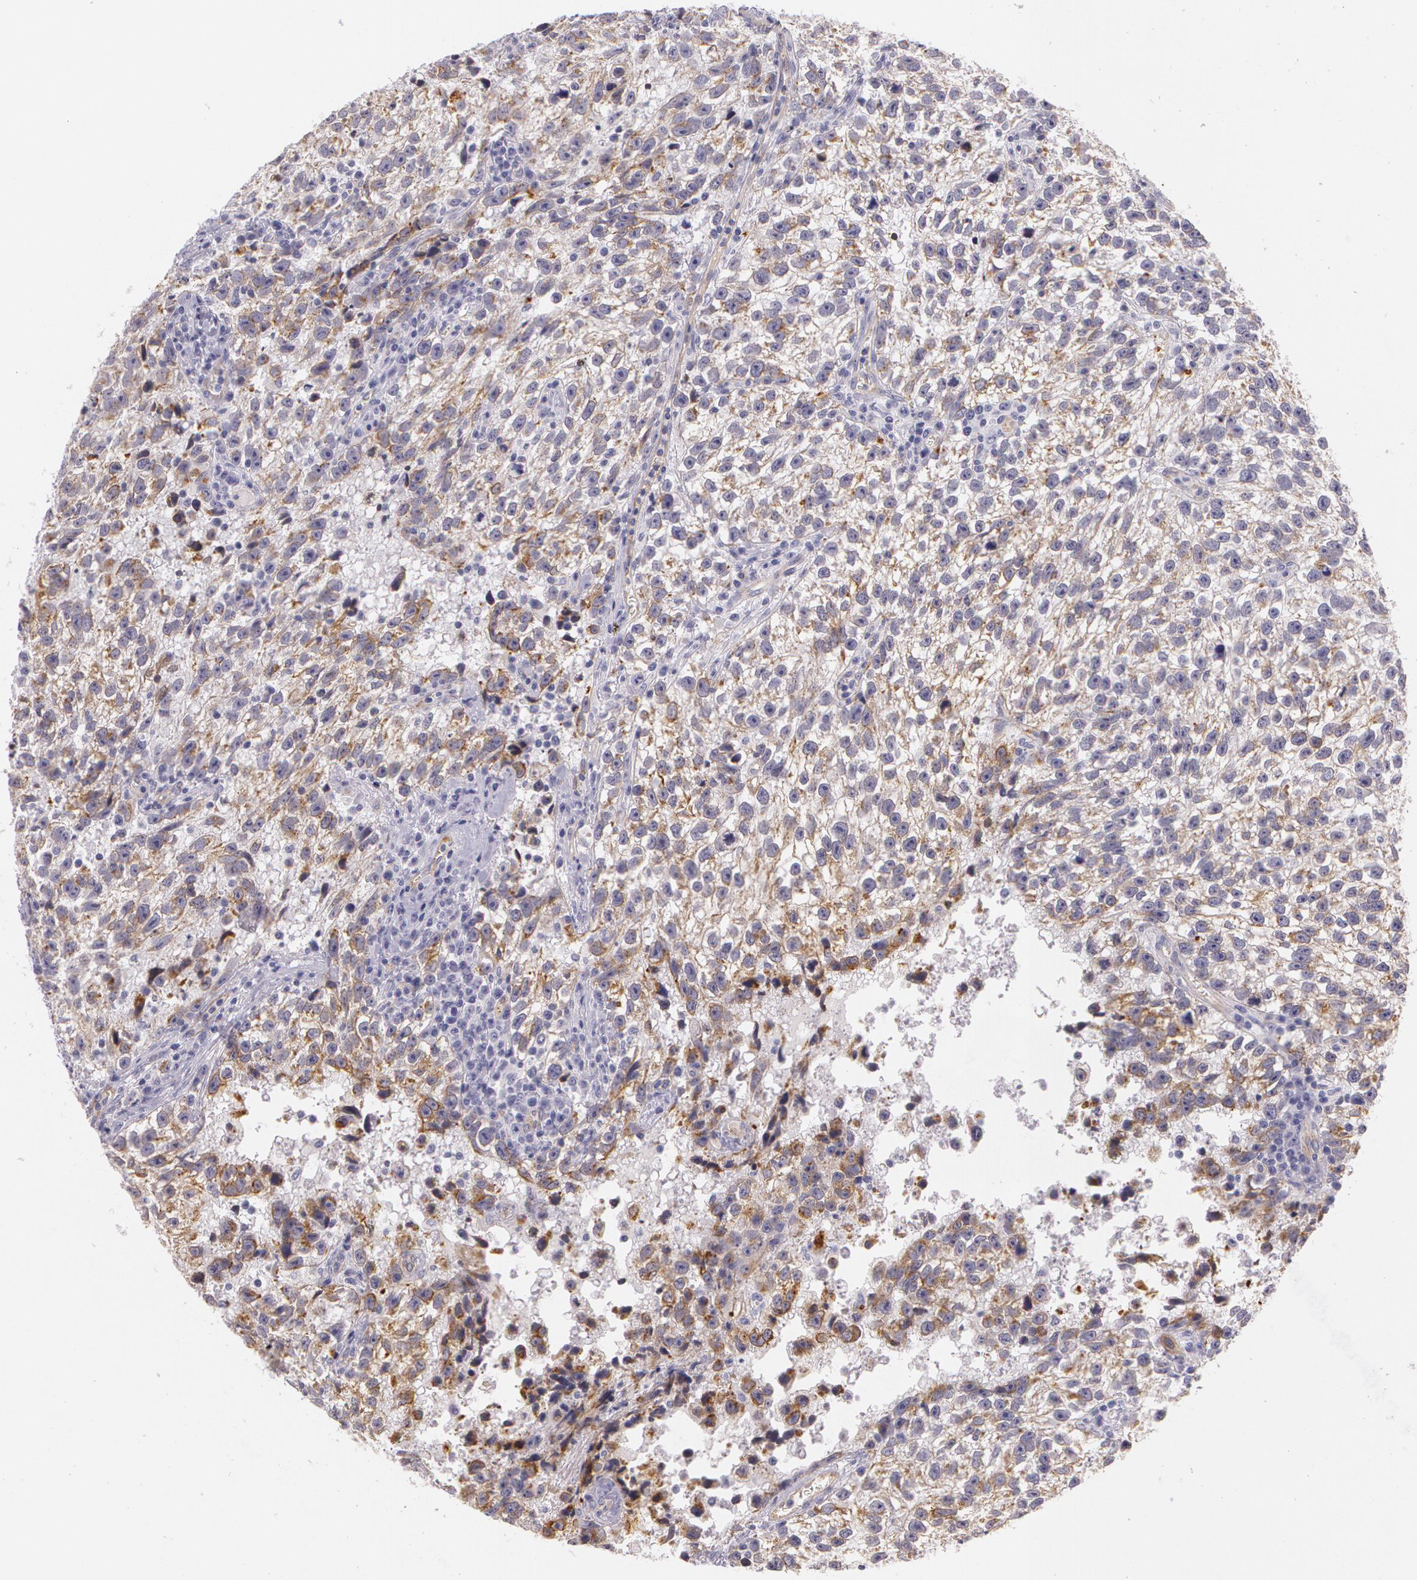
{"staining": {"intensity": "moderate", "quantity": "25%-75%", "location": "cytoplasmic/membranous"}, "tissue": "testis cancer", "cell_type": "Tumor cells", "image_type": "cancer", "snomed": [{"axis": "morphology", "description": "Seminoma, NOS"}, {"axis": "topography", "description": "Testis"}], "caption": "DAB immunohistochemical staining of human testis cancer demonstrates moderate cytoplasmic/membranous protein expression in about 25%-75% of tumor cells.", "gene": "APP", "patient": {"sex": "male", "age": 38}}